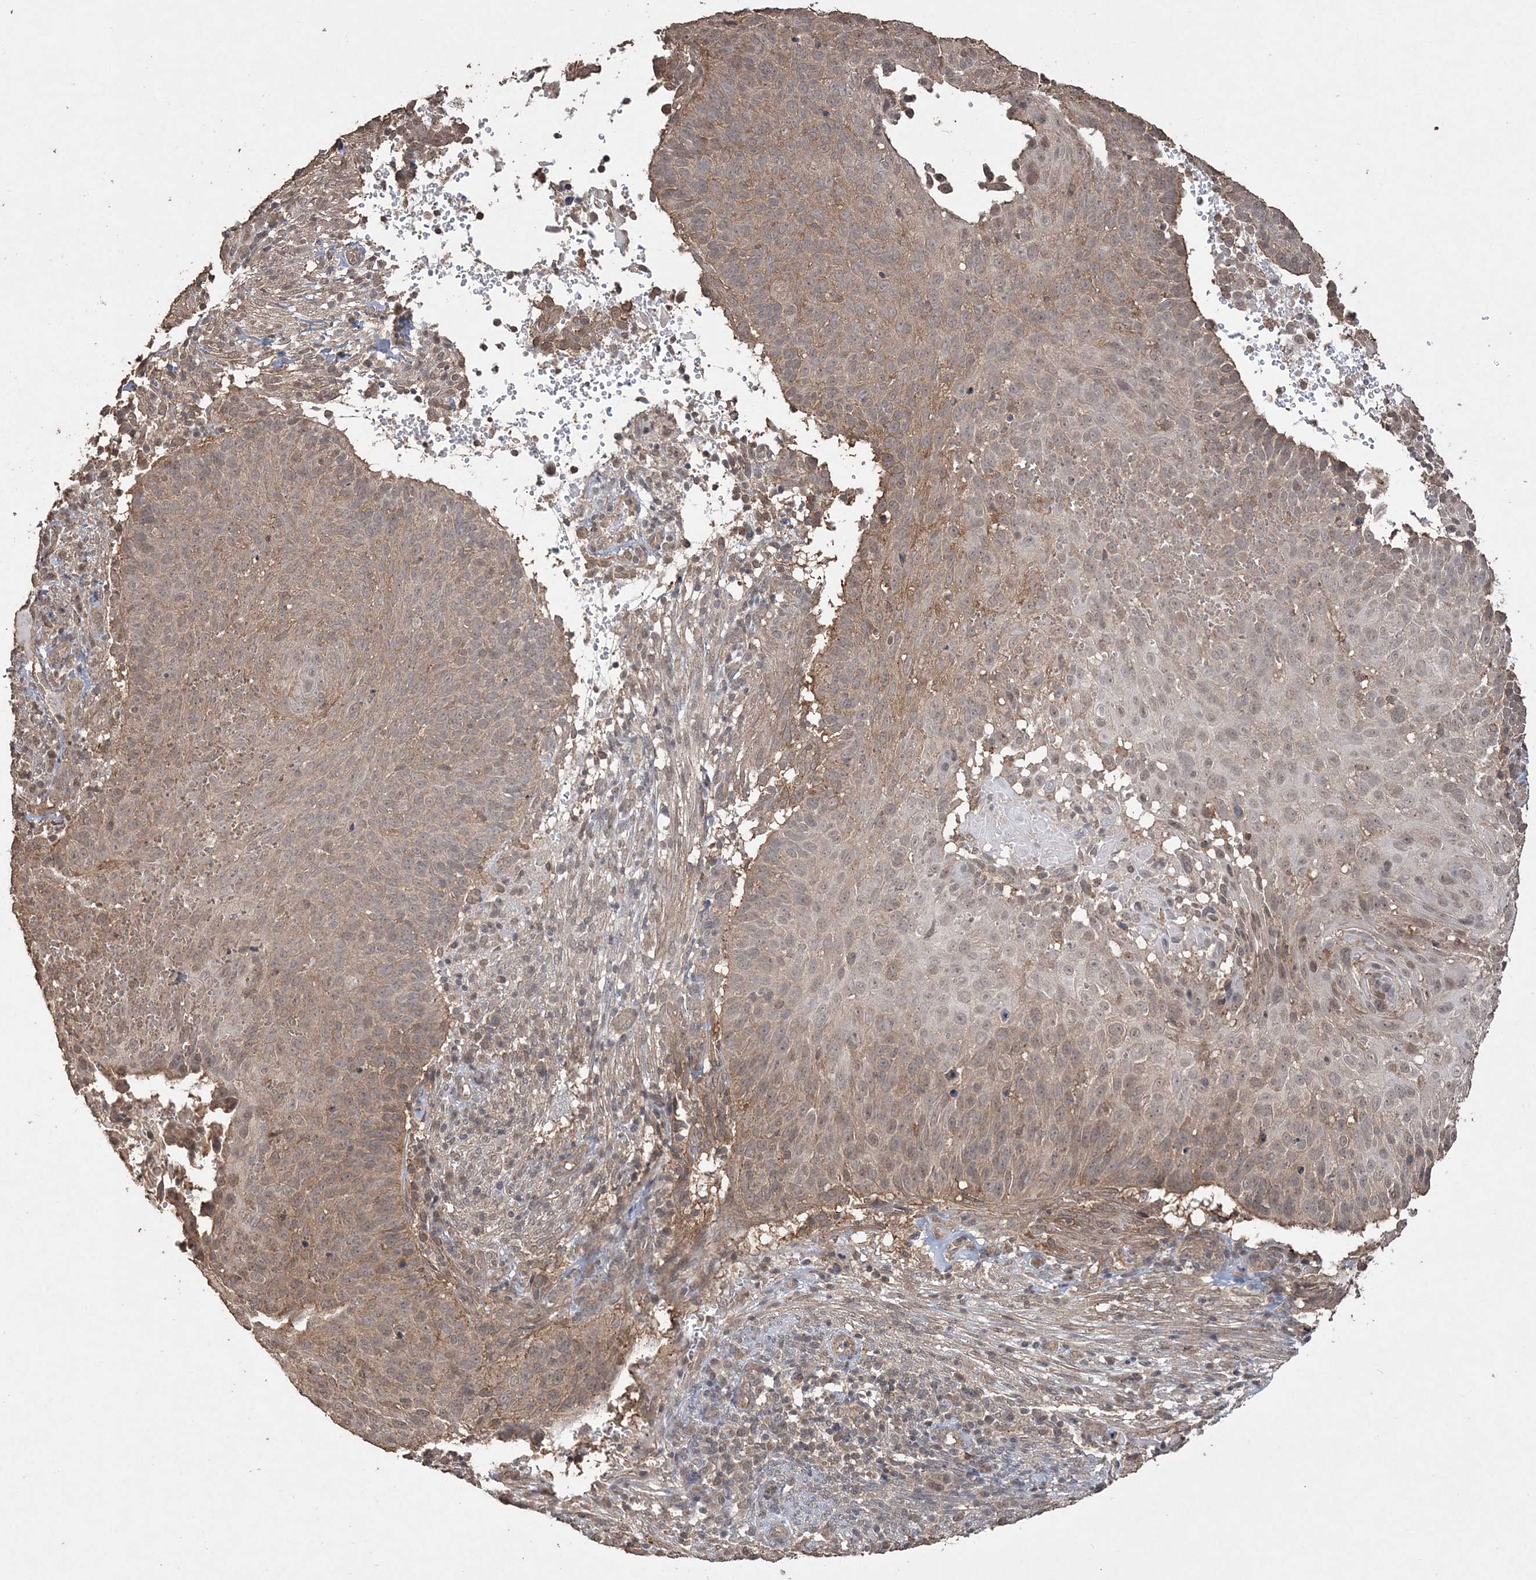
{"staining": {"intensity": "weak", "quantity": "25%-75%", "location": "cytoplasmic/membranous,nuclear"}, "tissue": "cervical cancer", "cell_type": "Tumor cells", "image_type": "cancer", "snomed": [{"axis": "morphology", "description": "Squamous cell carcinoma, NOS"}, {"axis": "topography", "description": "Cervix"}], "caption": "Cervical squamous cell carcinoma stained with DAB immunohistochemistry reveals low levels of weak cytoplasmic/membranous and nuclear positivity in approximately 25%-75% of tumor cells.", "gene": "EHHADH", "patient": {"sex": "female", "age": 74}}